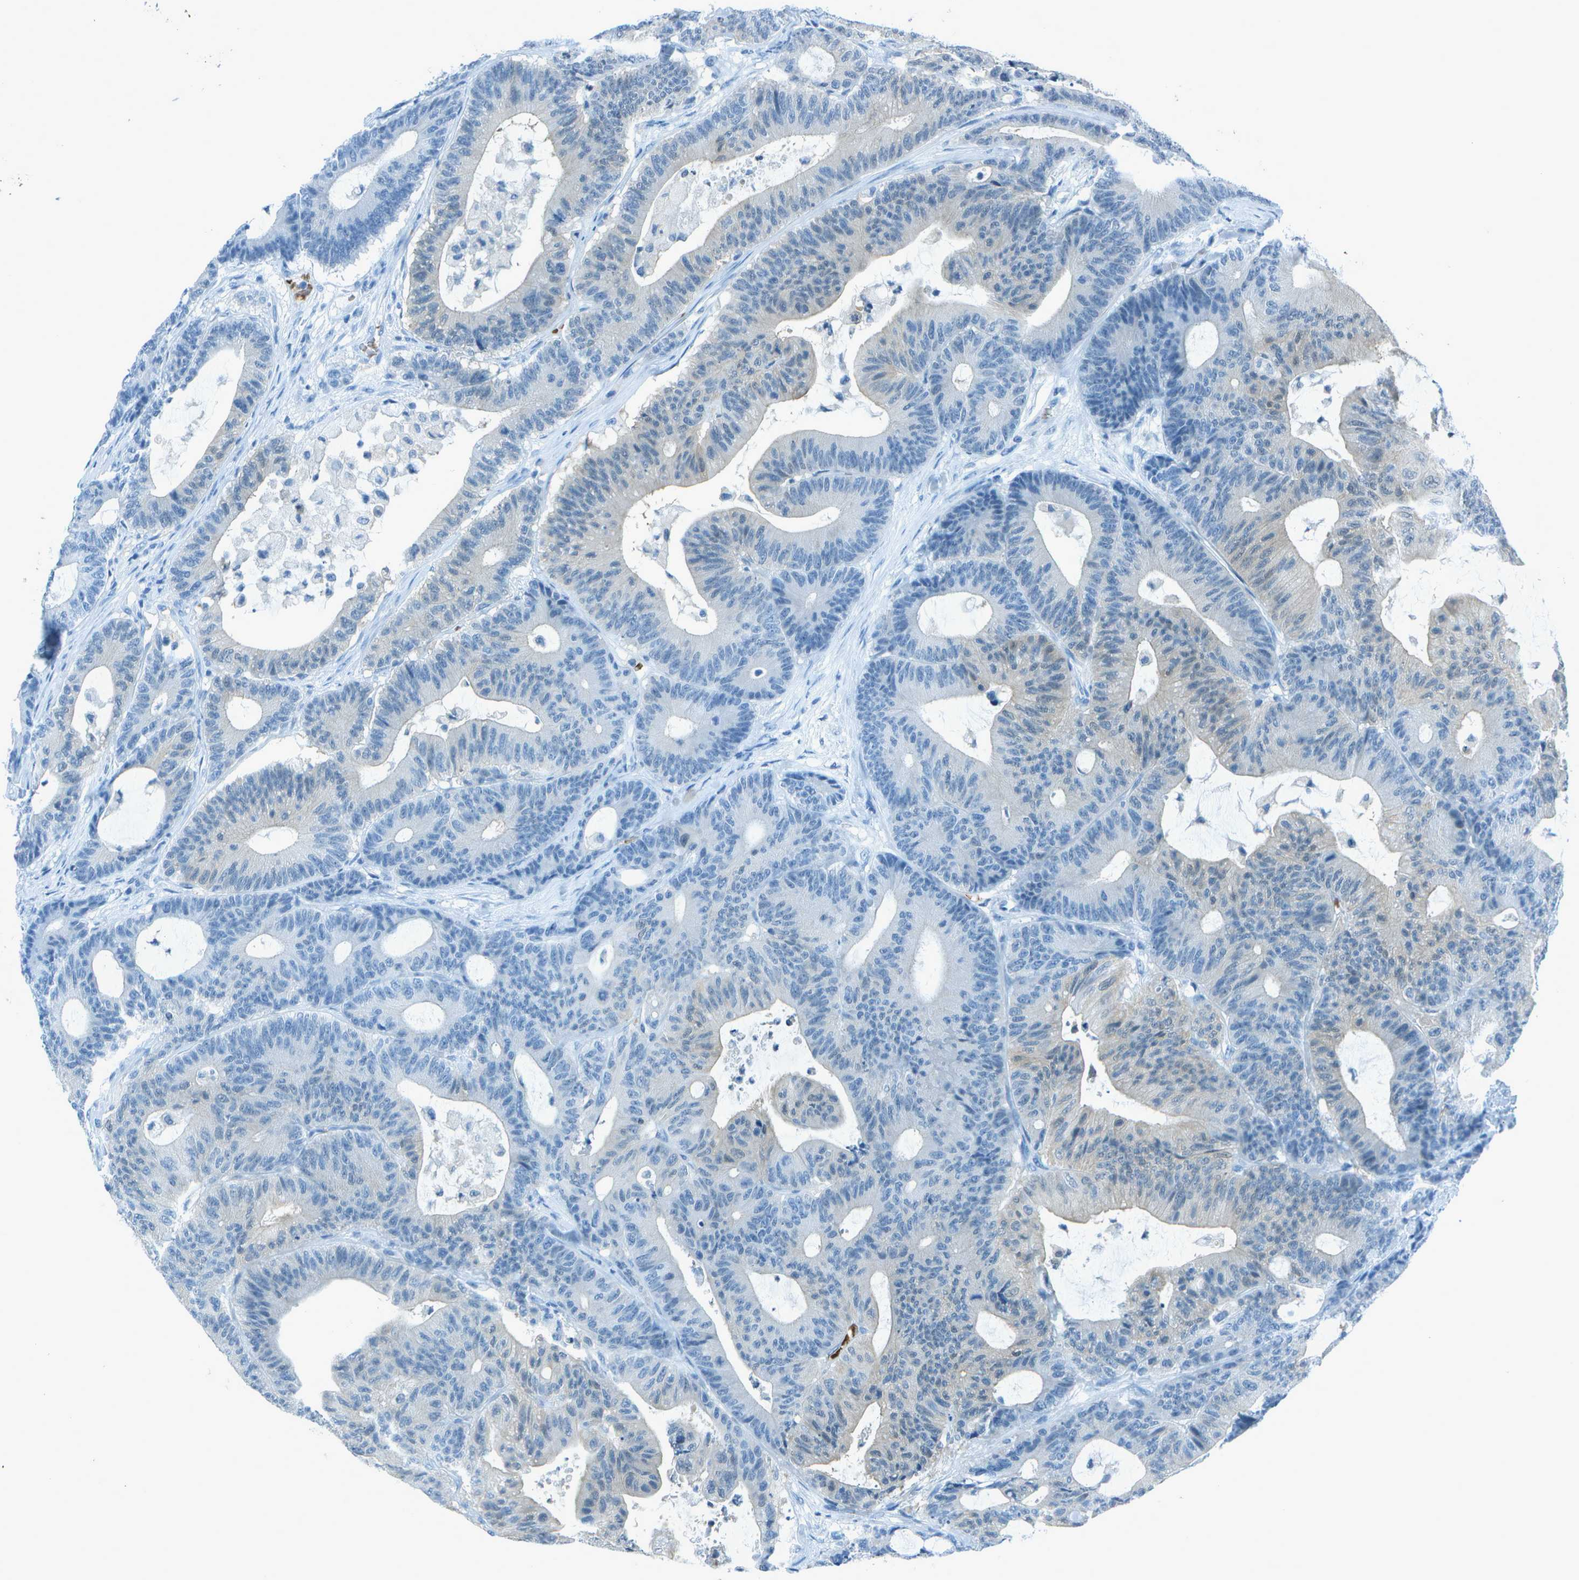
{"staining": {"intensity": "negative", "quantity": "none", "location": "none"}, "tissue": "colorectal cancer", "cell_type": "Tumor cells", "image_type": "cancer", "snomed": [{"axis": "morphology", "description": "Adenocarcinoma, NOS"}, {"axis": "topography", "description": "Colon"}], "caption": "IHC image of neoplastic tissue: adenocarcinoma (colorectal) stained with DAB (3,3'-diaminobenzidine) displays no significant protein expression in tumor cells.", "gene": "ASL", "patient": {"sex": "female", "age": 84}}